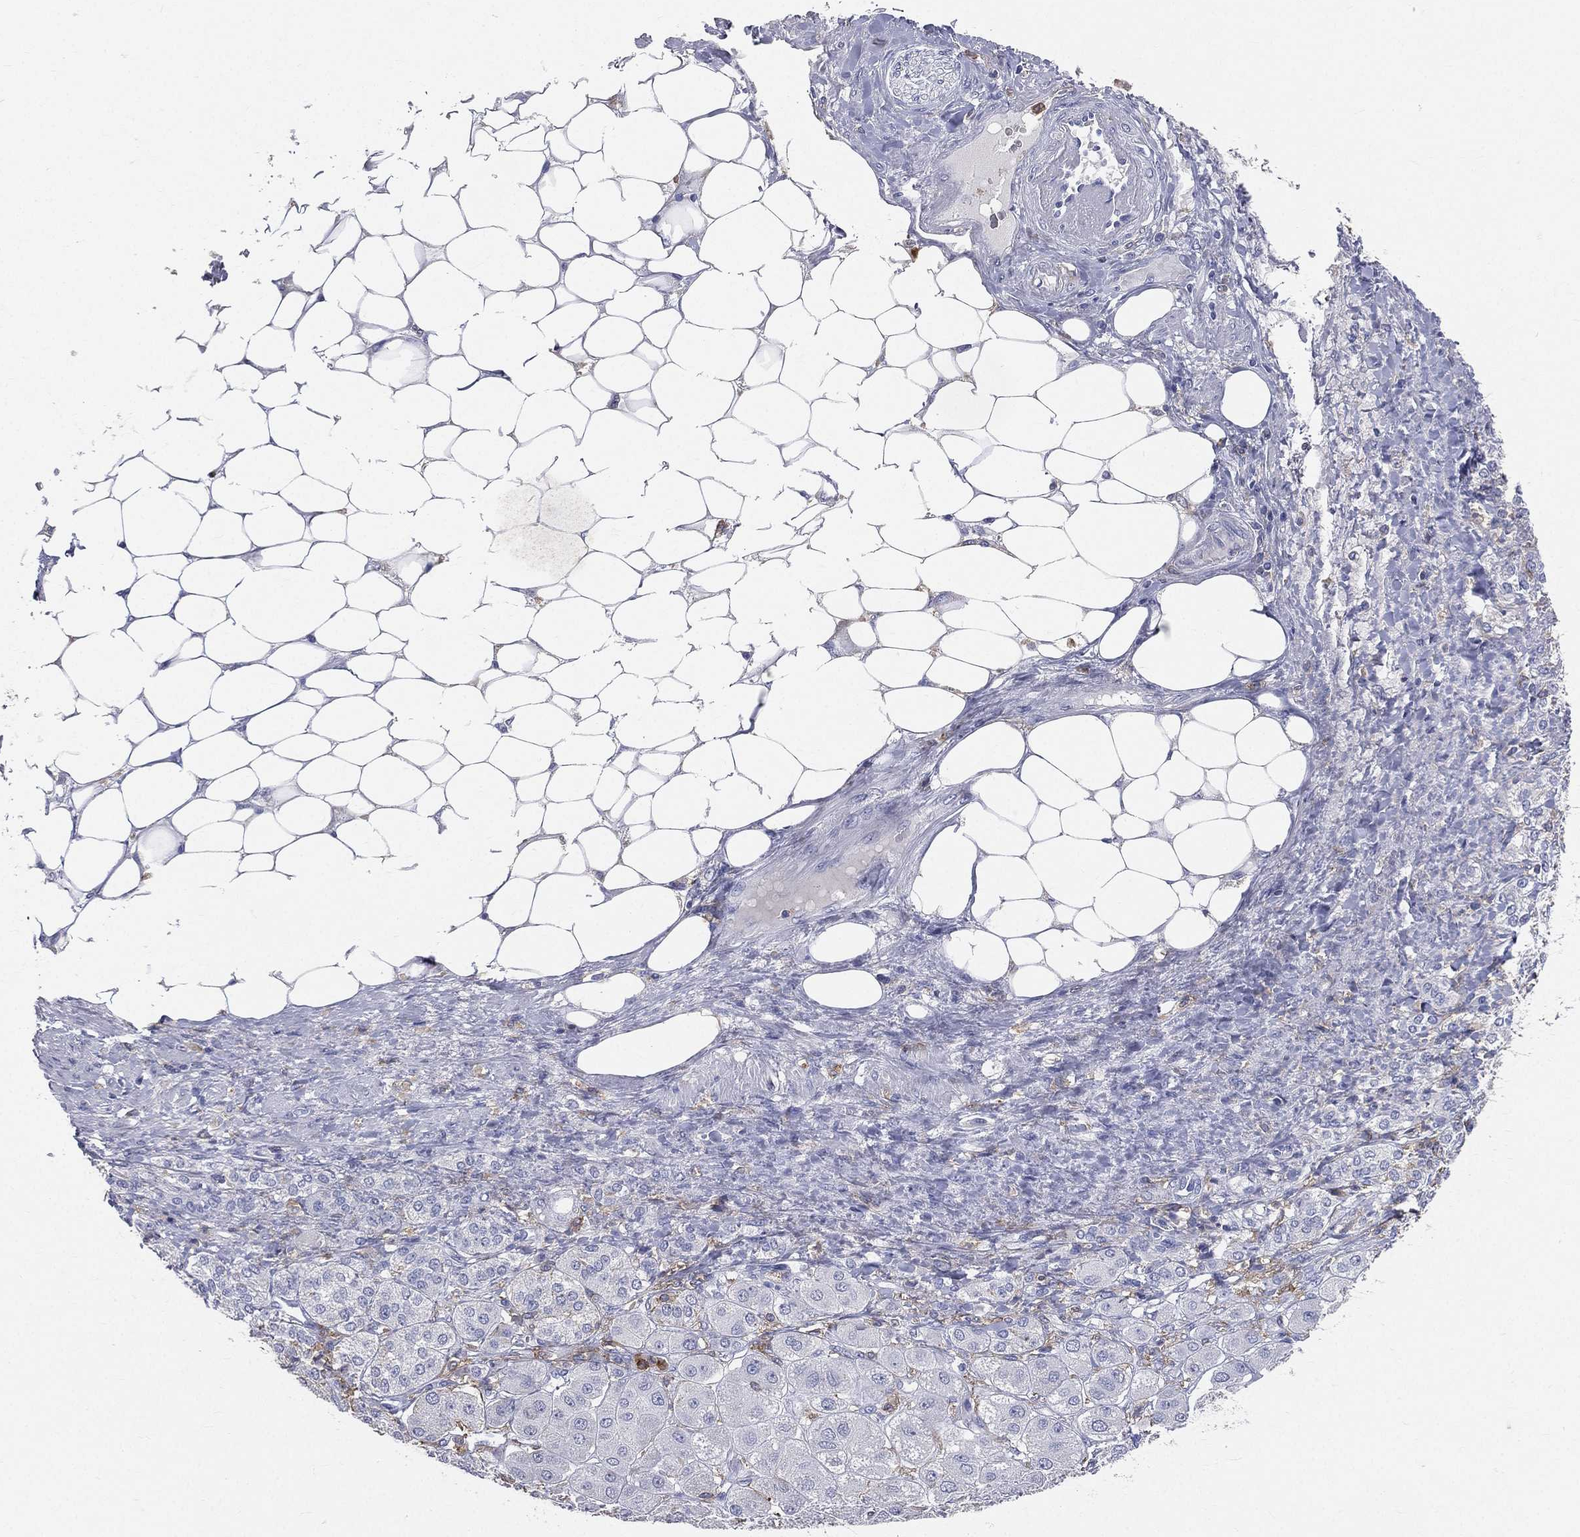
{"staining": {"intensity": "negative", "quantity": "none", "location": "none"}, "tissue": "adrenal gland", "cell_type": "Glandular cells", "image_type": "normal", "snomed": [{"axis": "morphology", "description": "Normal tissue, NOS"}, {"axis": "topography", "description": "Adrenal gland"}], "caption": "High power microscopy micrograph of an immunohistochemistry histopathology image of normal adrenal gland, revealing no significant expression in glandular cells. Brightfield microscopy of immunohistochemistry (IHC) stained with DAB (brown) and hematoxylin (blue), captured at high magnification.", "gene": "CD33", "patient": {"sex": "male", "age": 70}}